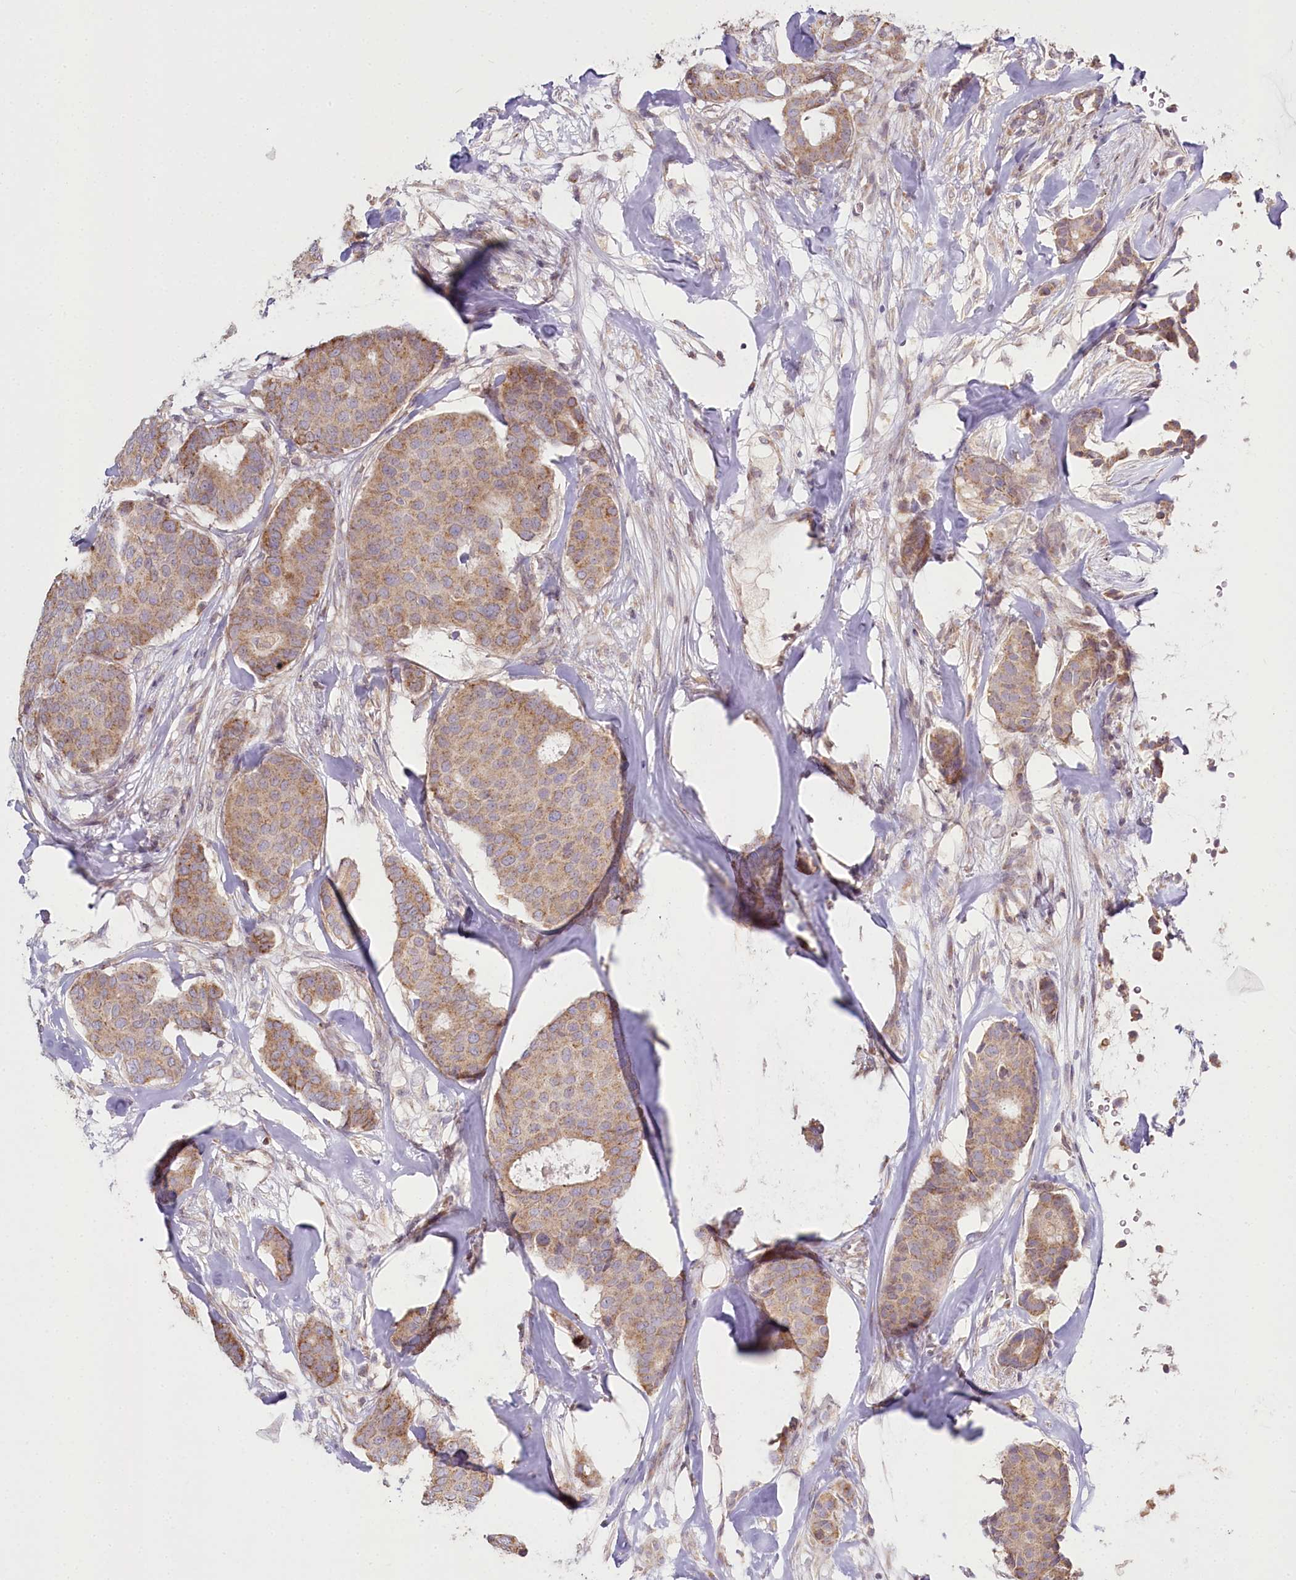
{"staining": {"intensity": "moderate", "quantity": ">75%", "location": "cytoplasmic/membranous"}, "tissue": "breast cancer", "cell_type": "Tumor cells", "image_type": "cancer", "snomed": [{"axis": "morphology", "description": "Duct carcinoma"}, {"axis": "topography", "description": "Breast"}], "caption": "There is medium levels of moderate cytoplasmic/membranous expression in tumor cells of breast cancer (intraductal carcinoma), as demonstrated by immunohistochemical staining (brown color).", "gene": "ACOX2", "patient": {"sex": "female", "age": 75}}